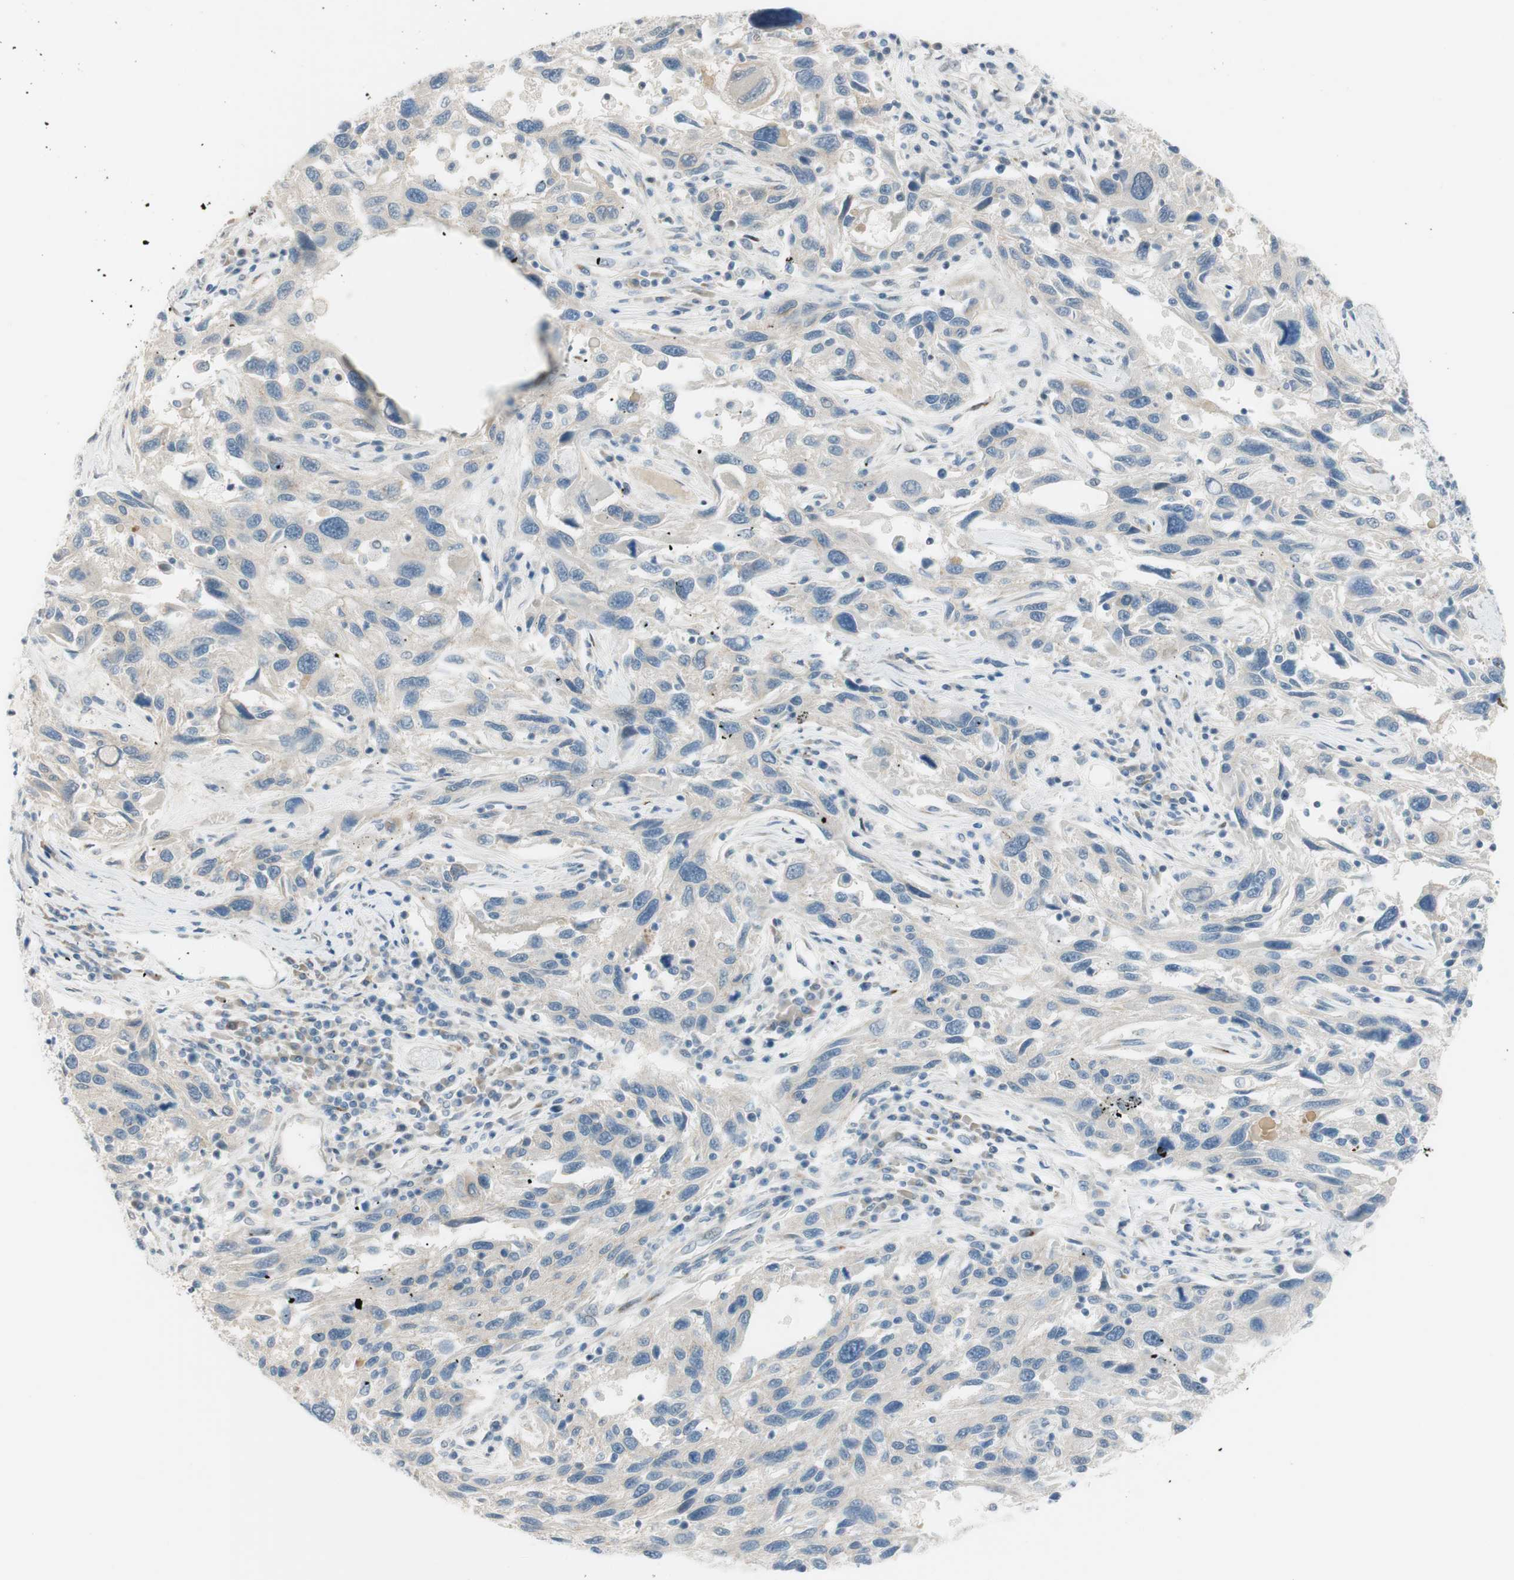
{"staining": {"intensity": "negative", "quantity": "none", "location": "none"}, "tissue": "melanoma", "cell_type": "Tumor cells", "image_type": "cancer", "snomed": [{"axis": "morphology", "description": "Malignant melanoma, NOS"}, {"axis": "topography", "description": "Skin"}], "caption": "The photomicrograph demonstrates no significant staining in tumor cells of malignant melanoma.", "gene": "B4GALNT1", "patient": {"sex": "male", "age": 53}}